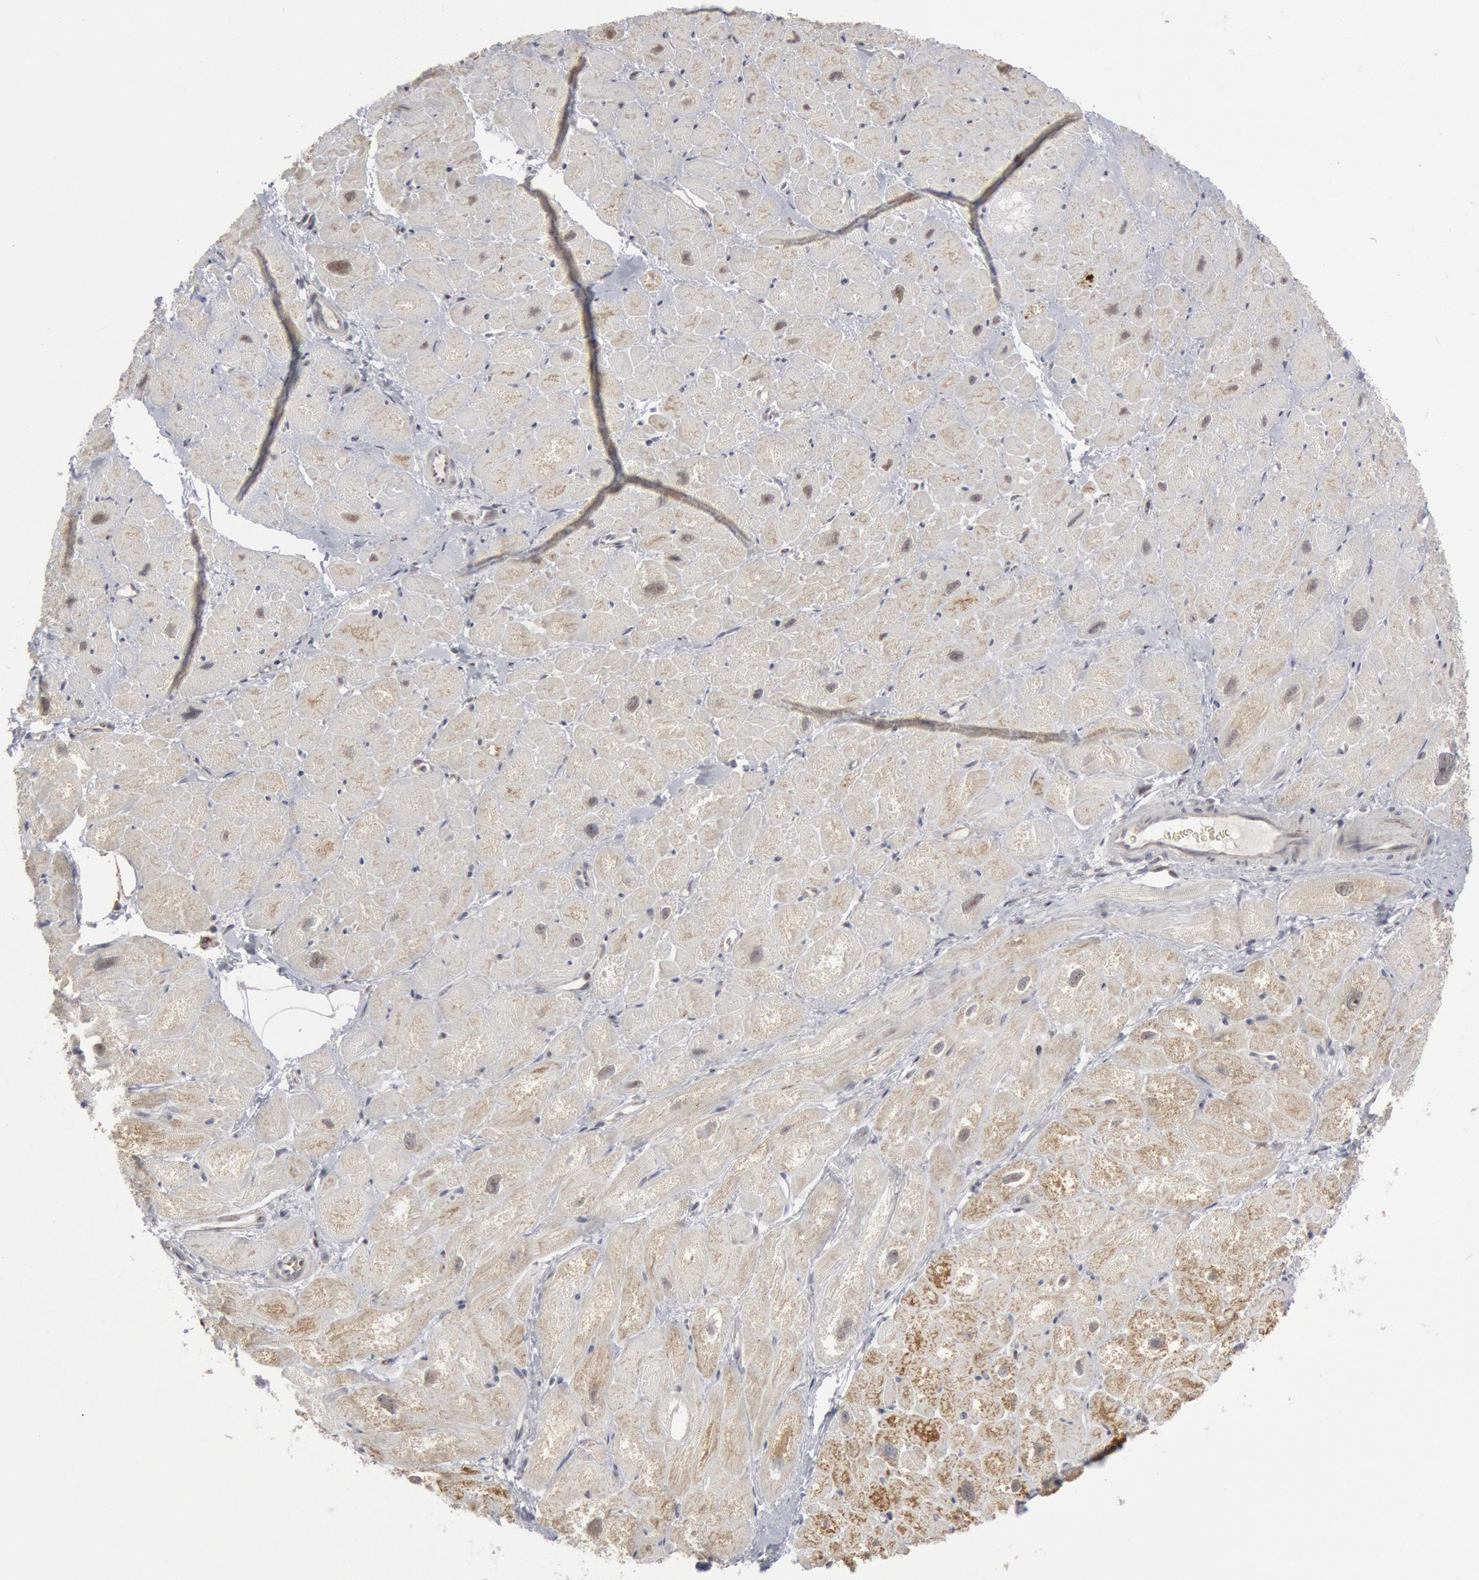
{"staining": {"intensity": "weak", "quantity": "<25%", "location": "cytoplasmic/membranous"}, "tissue": "heart muscle", "cell_type": "Cardiomyocytes", "image_type": "normal", "snomed": [{"axis": "morphology", "description": "Normal tissue, NOS"}, {"axis": "topography", "description": "Heart"}], "caption": "This is a micrograph of immunohistochemistry staining of benign heart muscle, which shows no staining in cardiomyocytes.", "gene": "CASP9", "patient": {"sex": "male", "age": 49}}